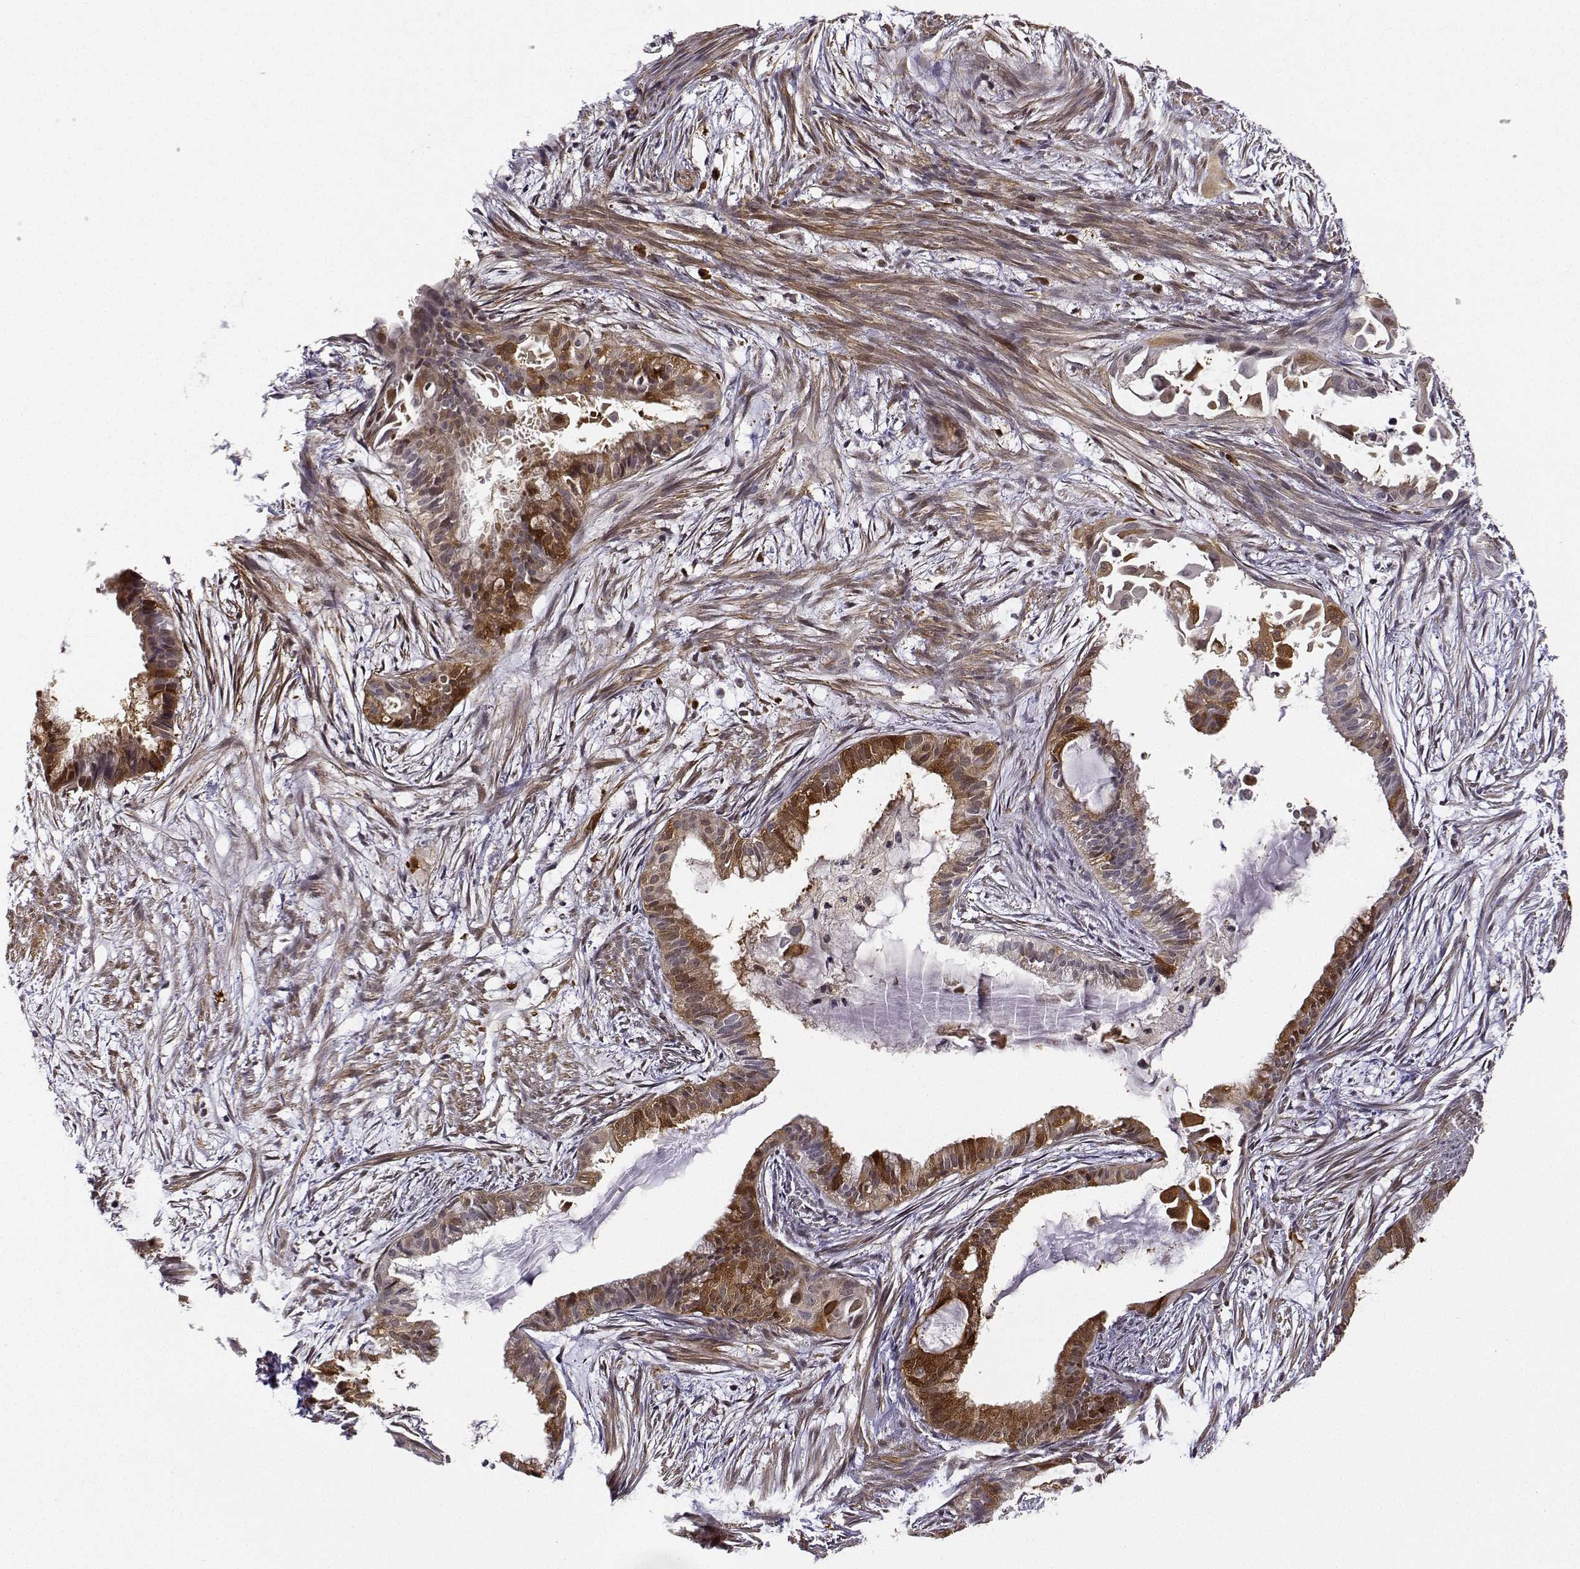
{"staining": {"intensity": "moderate", "quantity": ">75%", "location": "cytoplasmic/membranous"}, "tissue": "endometrial cancer", "cell_type": "Tumor cells", "image_type": "cancer", "snomed": [{"axis": "morphology", "description": "Adenocarcinoma, NOS"}, {"axis": "topography", "description": "Endometrium"}], "caption": "The histopathology image shows immunohistochemical staining of endometrial cancer. There is moderate cytoplasmic/membranous expression is identified in approximately >75% of tumor cells.", "gene": "PHGDH", "patient": {"sex": "female", "age": 86}}